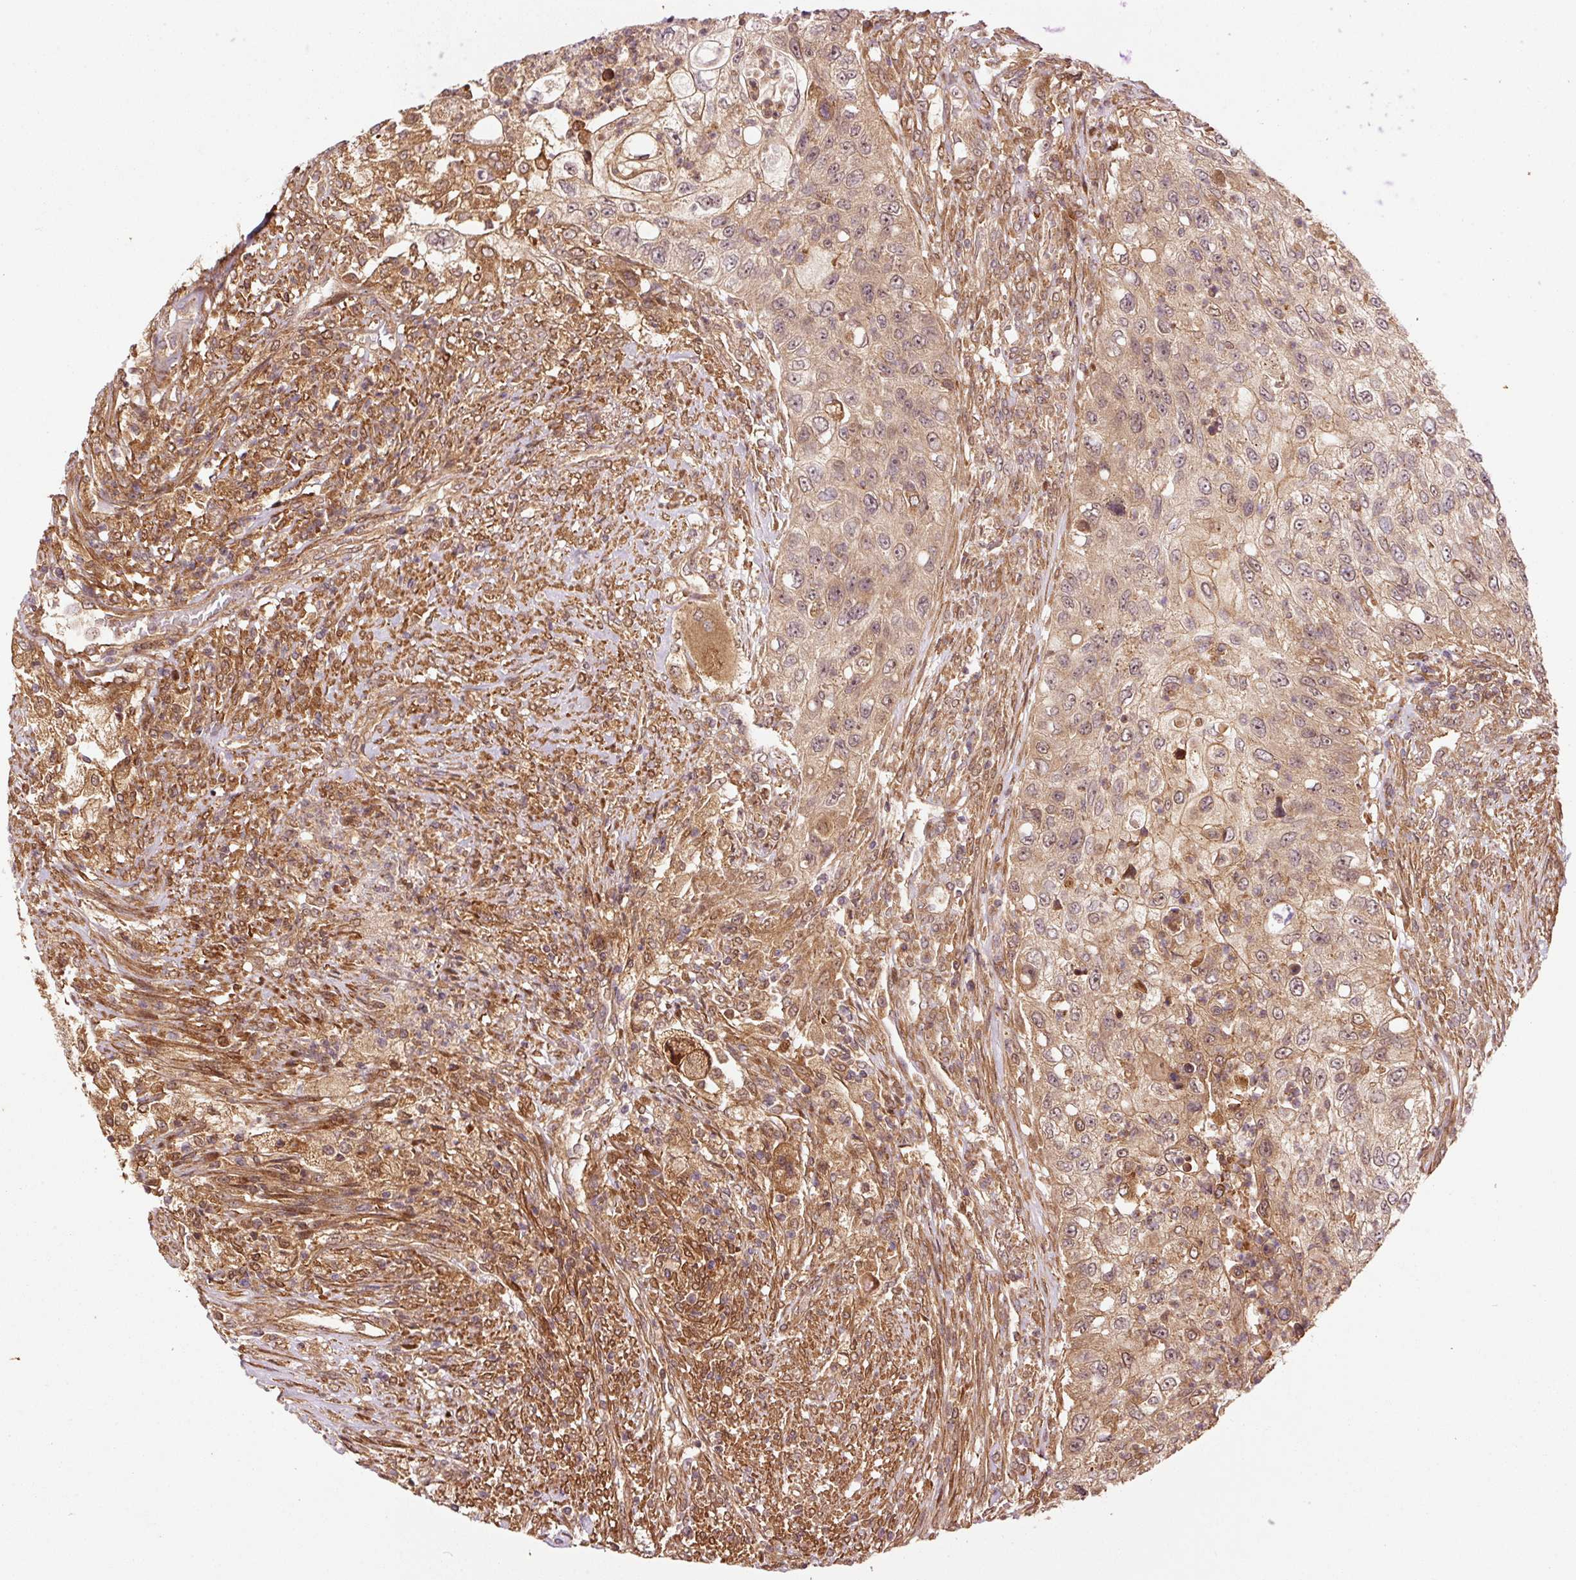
{"staining": {"intensity": "moderate", "quantity": ">75%", "location": "cytoplasmic/membranous,nuclear"}, "tissue": "urothelial cancer", "cell_type": "Tumor cells", "image_type": "cancer", "snomed": [{"axis": "morphology", "description": "Urothelial carcinoma, High grade"}, {"axis": "topography", "description": "Urinary bladder"}], "caption": "Immunohistochemical staining of urothelial cancer exhibits medium levels of moderate cytoplasmic/membranous and nuclear expression in about >75% of tumor cells.", "gene": "OXER1", "patient": {"sex": "female", "age": 60}}